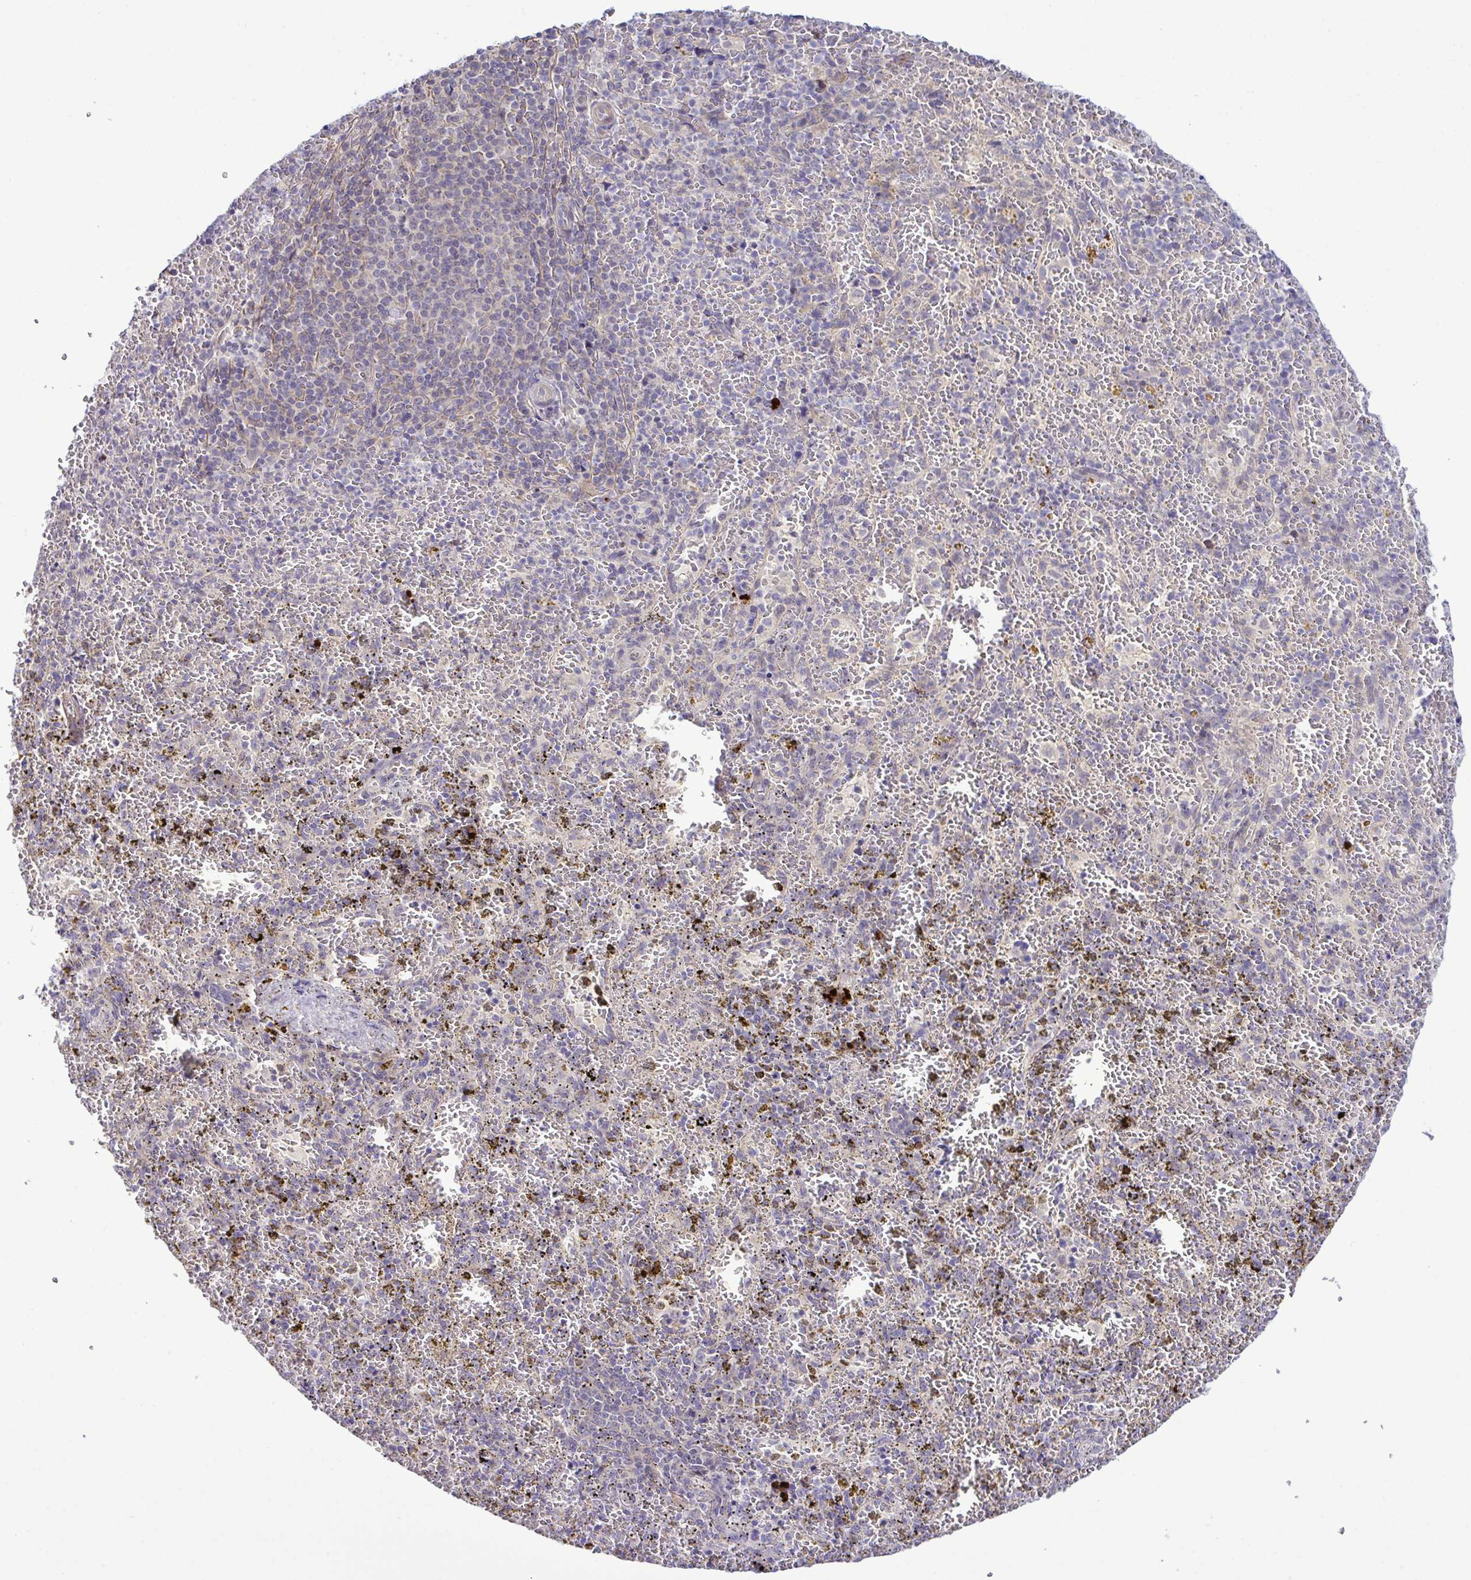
{"staining": {"intensity": "negative", "quantity": "none", "location": "none"}, "tissue": "spleen", "cell_type": "Cells in red pulp", "image_type": "normal", "snomed": [{"axis": "morphology", "description": "Normal tissue, NOS"}, {"axis": "topography", "description": "Spleen"}], "caption": "An image of spleen stained for a protein displays no brown staining in cells in red pulp. The staining is performed using DAB (3,3'-diaminobenzidine) brown chromogen with nuclei counter-stained in using hematoxylin.", "gene": "SYNPO2L", "patient": {"sex": "female", "age": 50}}